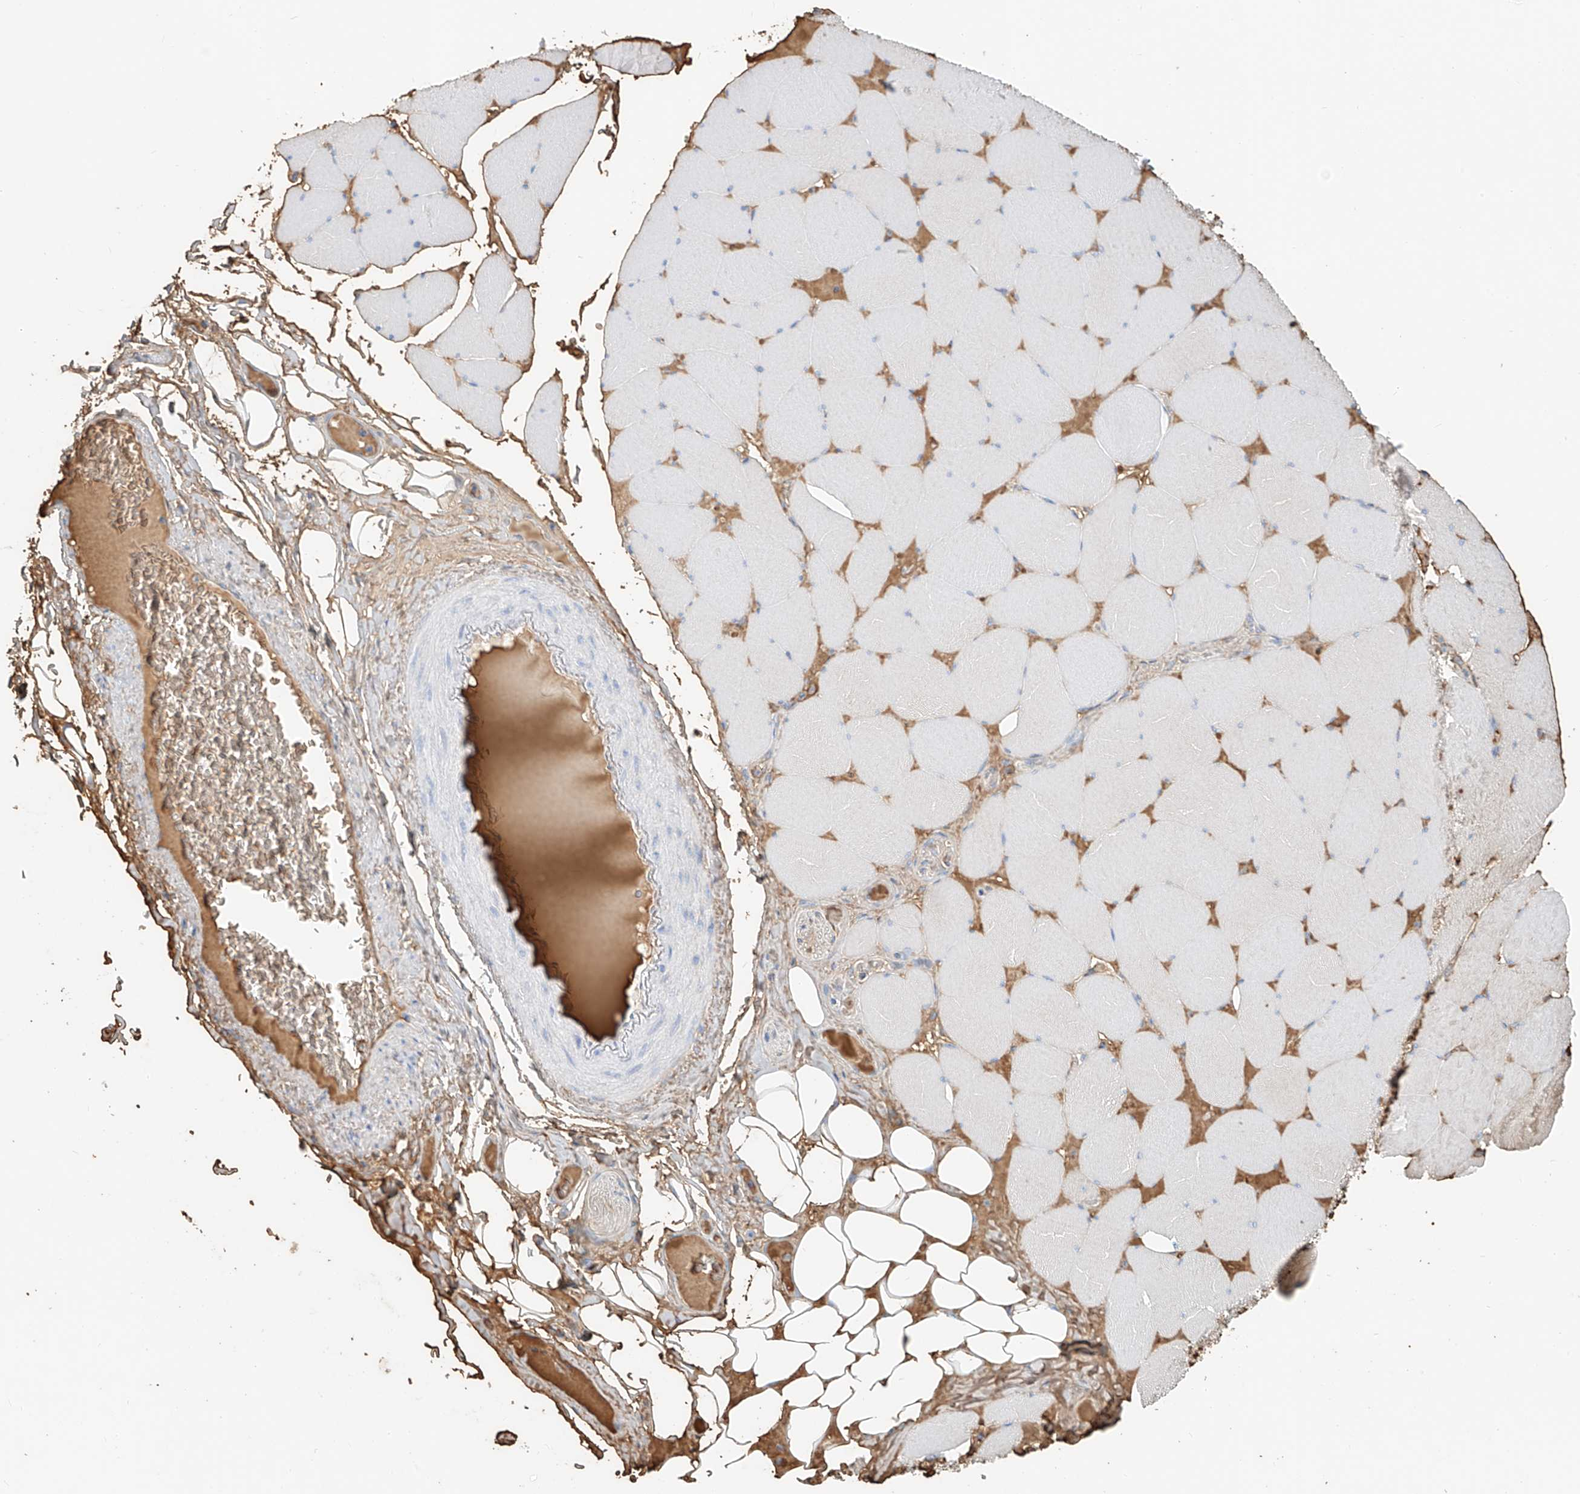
{"staining": {"intensity": "negative", "quantity": "none", "location": "none"}, "tissue": "skeletal muscle", "cell_type": "Myocytes", "image_type": "normal", "snomed": [{"axis": "morphology", "description": "Normal tissue, NOS"}, {"axis": "topography", "description": "Skeletal muscle"}, {"axis": "topography", "description": "Head-Neck"}], "caption": "Immunohistochemistry (IHC) histopathology image of benign skeletal muscle: human skeletal muscle stained with DAB reveals no significant protein staining in myocytes. The staining is performed using DAB brown chromogen with nuclei counter-stained in using hematoxylin.", "gene": "ZFP30", "patient": {"sex": "male", "age": 66}}